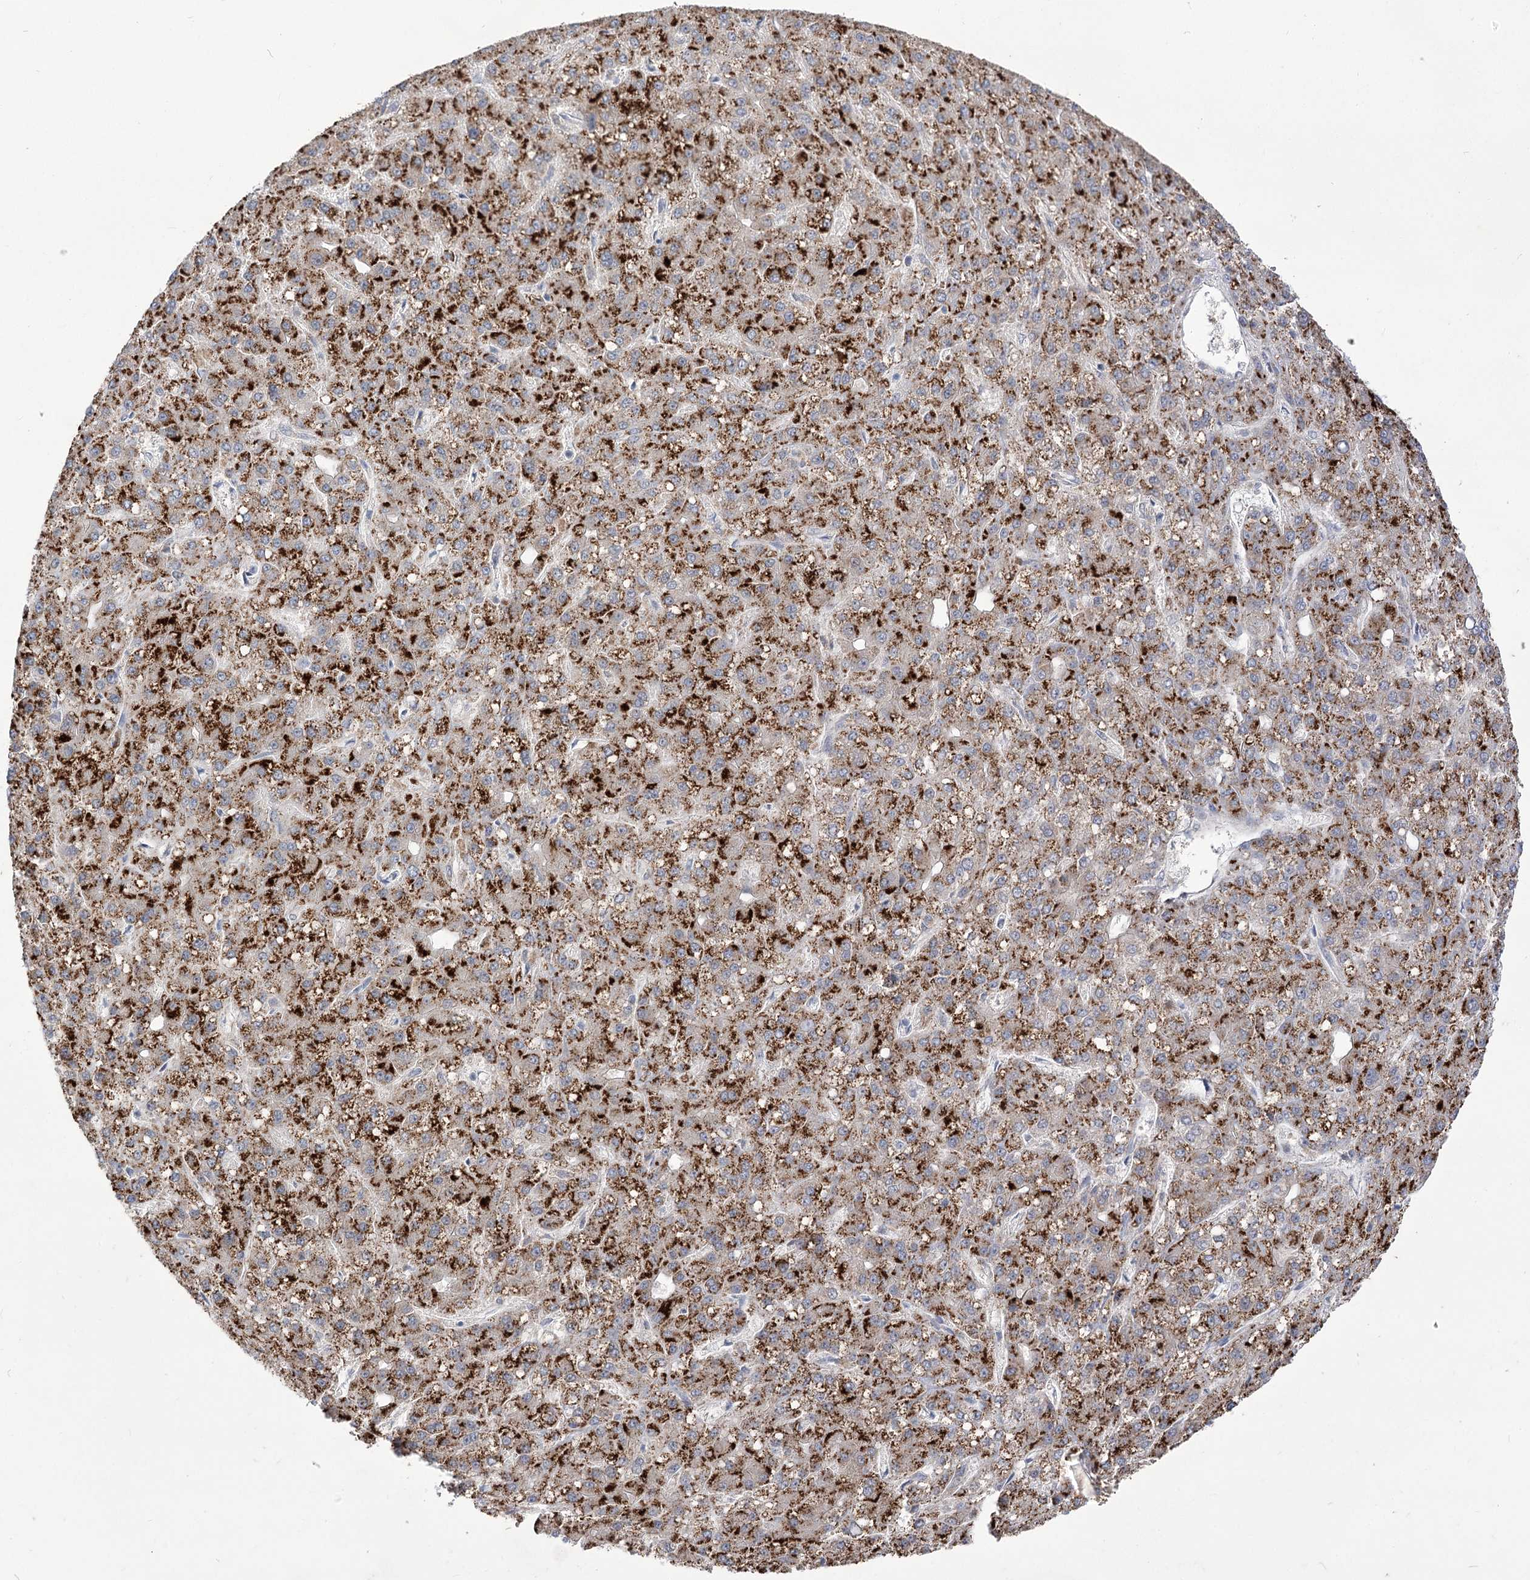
{"staining": {"intensity": "strong", "quantity": ">75%", "location": "cytoplasmic/membranous"}, "tissue": "liver cancer", "cell_type": "Tumor cells", "image_type": "cancer", "snomed": [{"axis": "morphology", "description": "Carcinoma, Hepatocellular, NOS"}, {"axis": "topography", "description": "Liver"}], "caption": "Approximately >75% of tumor cells in liver cancer (hepatocellular carcinoma) exhibit strong cytoplasmic/membranous protein expression as visualized by brown immunohistochemical staining.", "gene": "BEND7", "patient": {"sex": "male", "age": 67}}